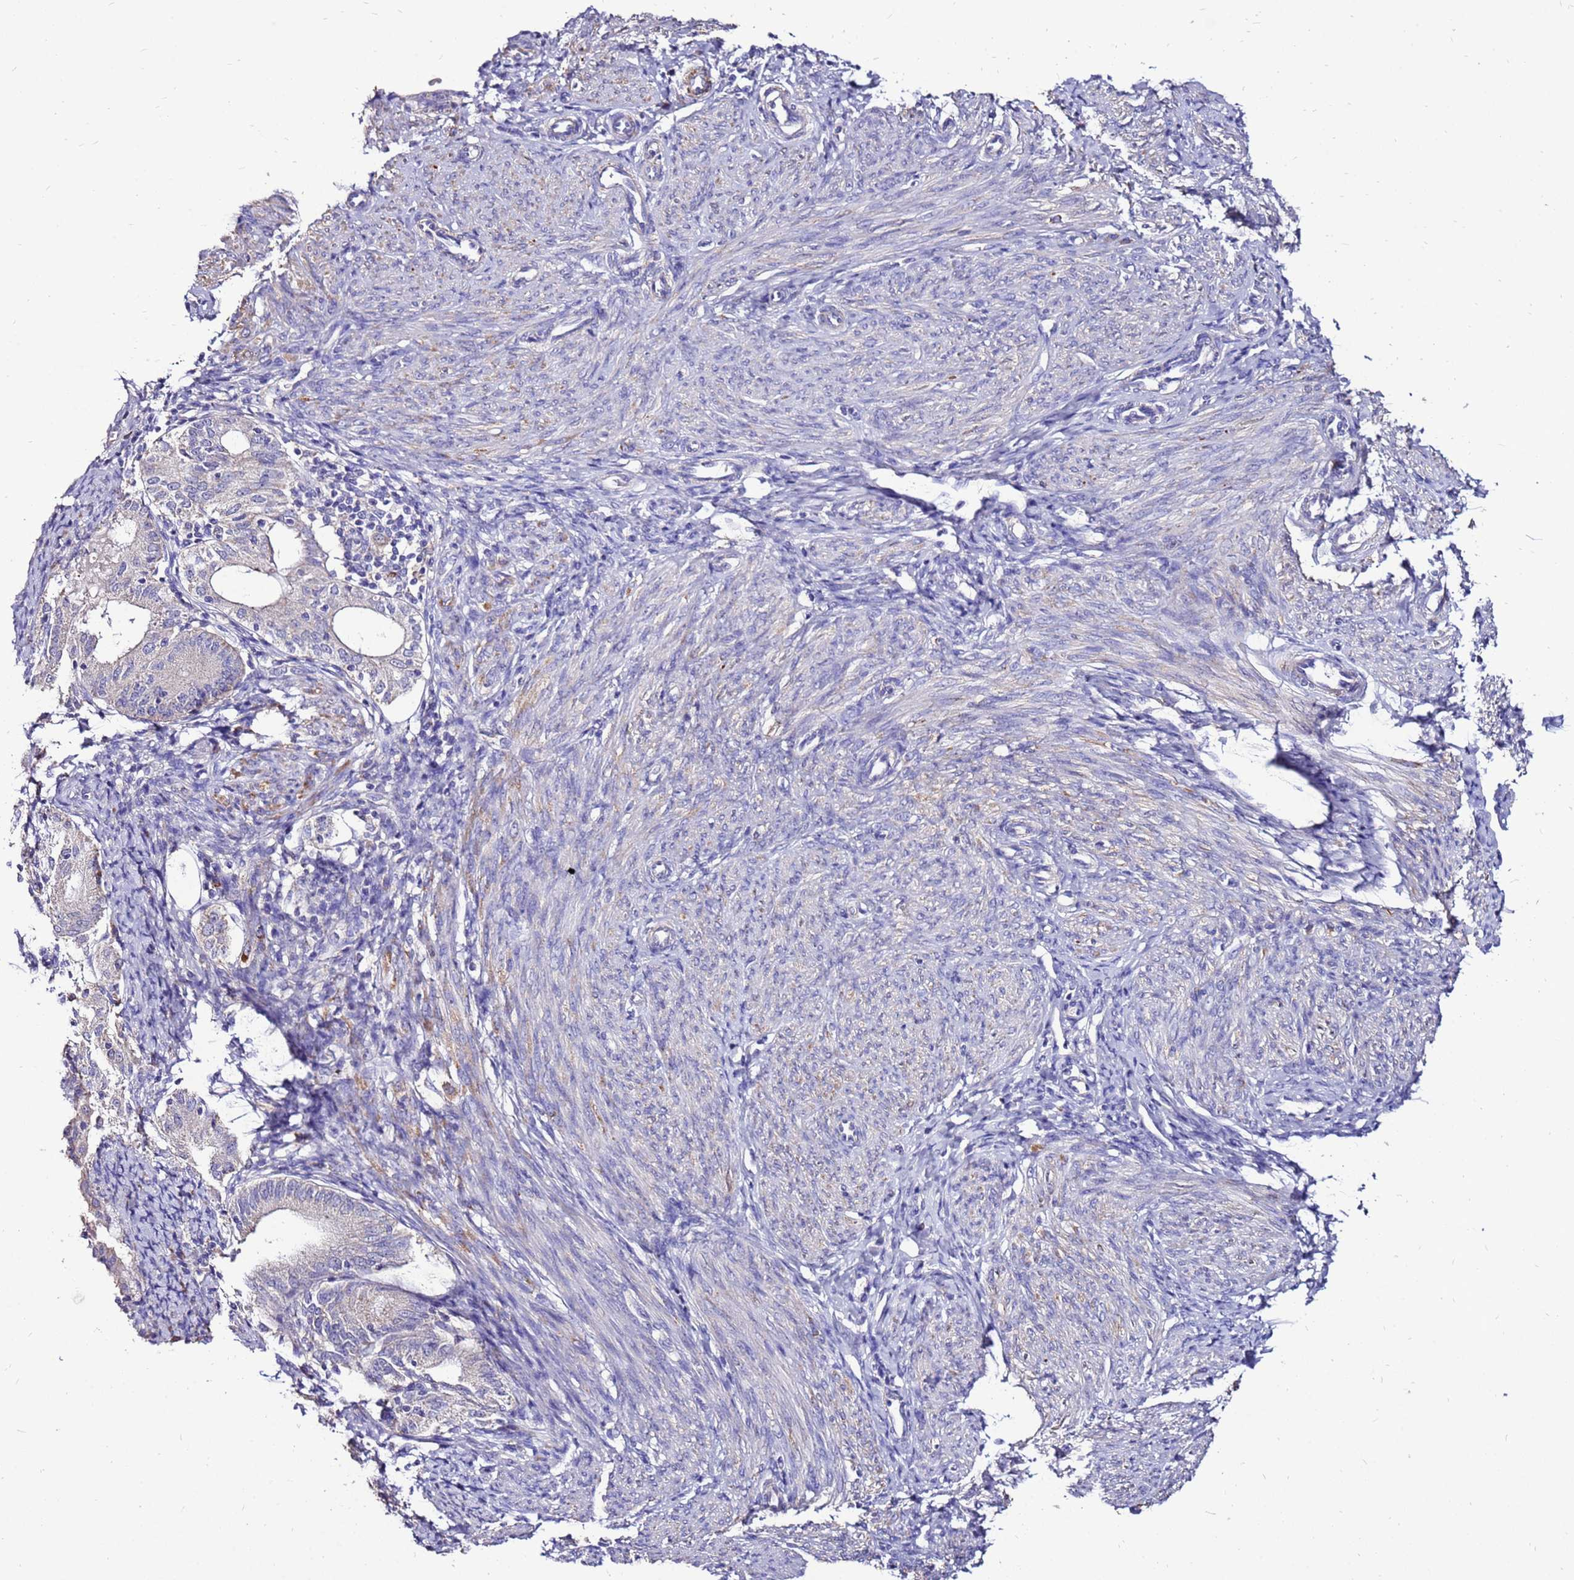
{"staining": {"intensity": "negative", "quantity": "none", "location": "none"}, "tissue": "endometrium", "cell_type": "Cells in endometrial stroma", "image_type": "normal", "snomed": [{"axis": "morphology", "description": "Normal tissue, NOS"}, {"axis": "topography", "description": "Endometrium"}], "caption": "This image is of normal endometrium stained with immunohistochemistry to label a protein in brown with the nuclei are counter-stained blue. There is no expression in cells in endometrial stroma.", "gene": "TMEM106C", "patient": {"sex": "female", "age": 72}}